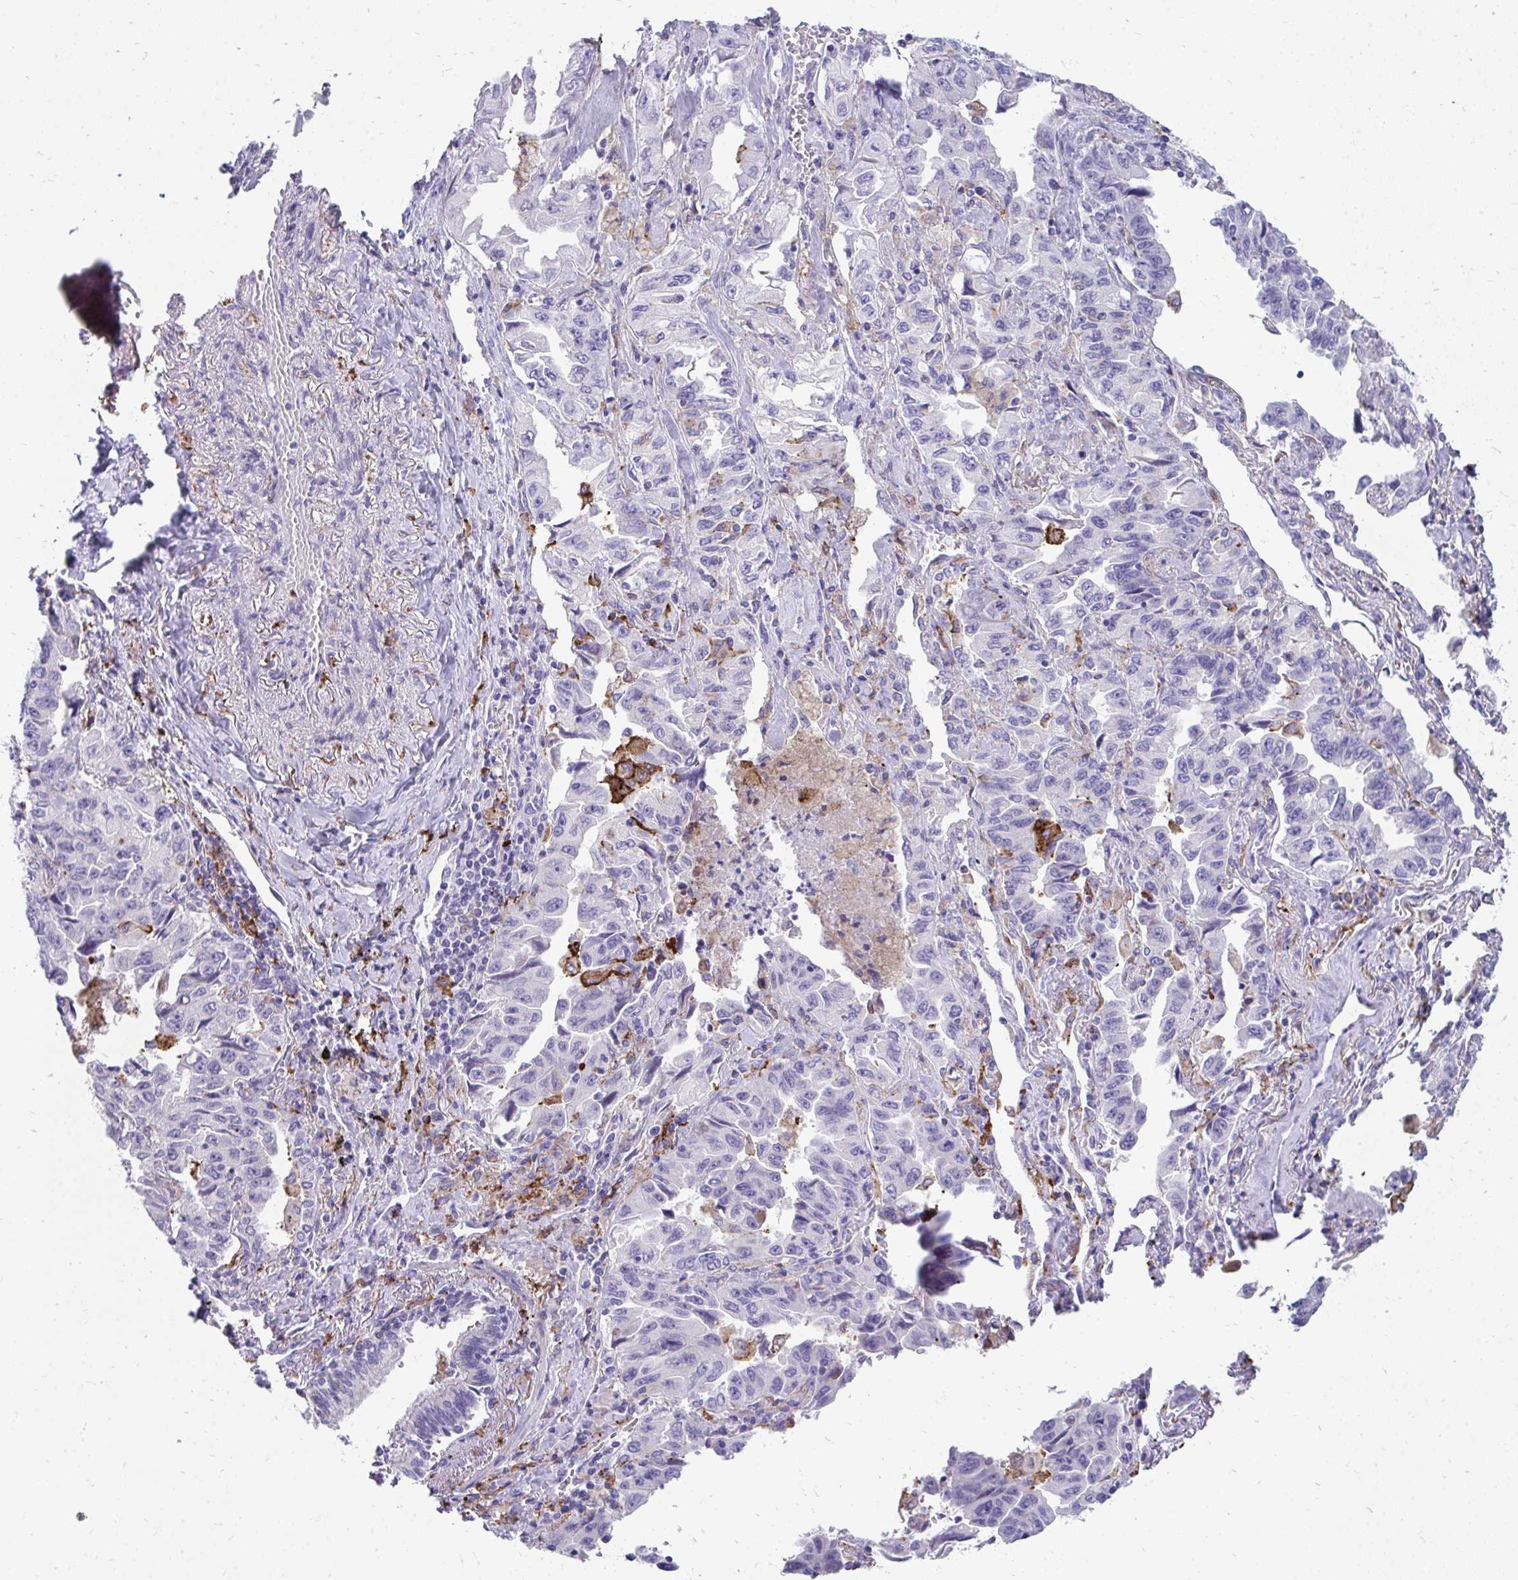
{"staining": {"intensity": "negative", "quantity": "none", "location": "none"}, "tissue": "lung cancer", "cell_type": "Tumor cells", "image_type": "cancer", "snomed": [{"axis": "morphology", "description": "Adenocarcinoma, NOS"}, {"axis": "topography", "description": "Lung"}], "caption": "Immunohistochemistry (IHC) of human lung cancer displays no staining in tumor cells.", "gene": "CD163", "patient": {"sex": "female", "age": 51}}